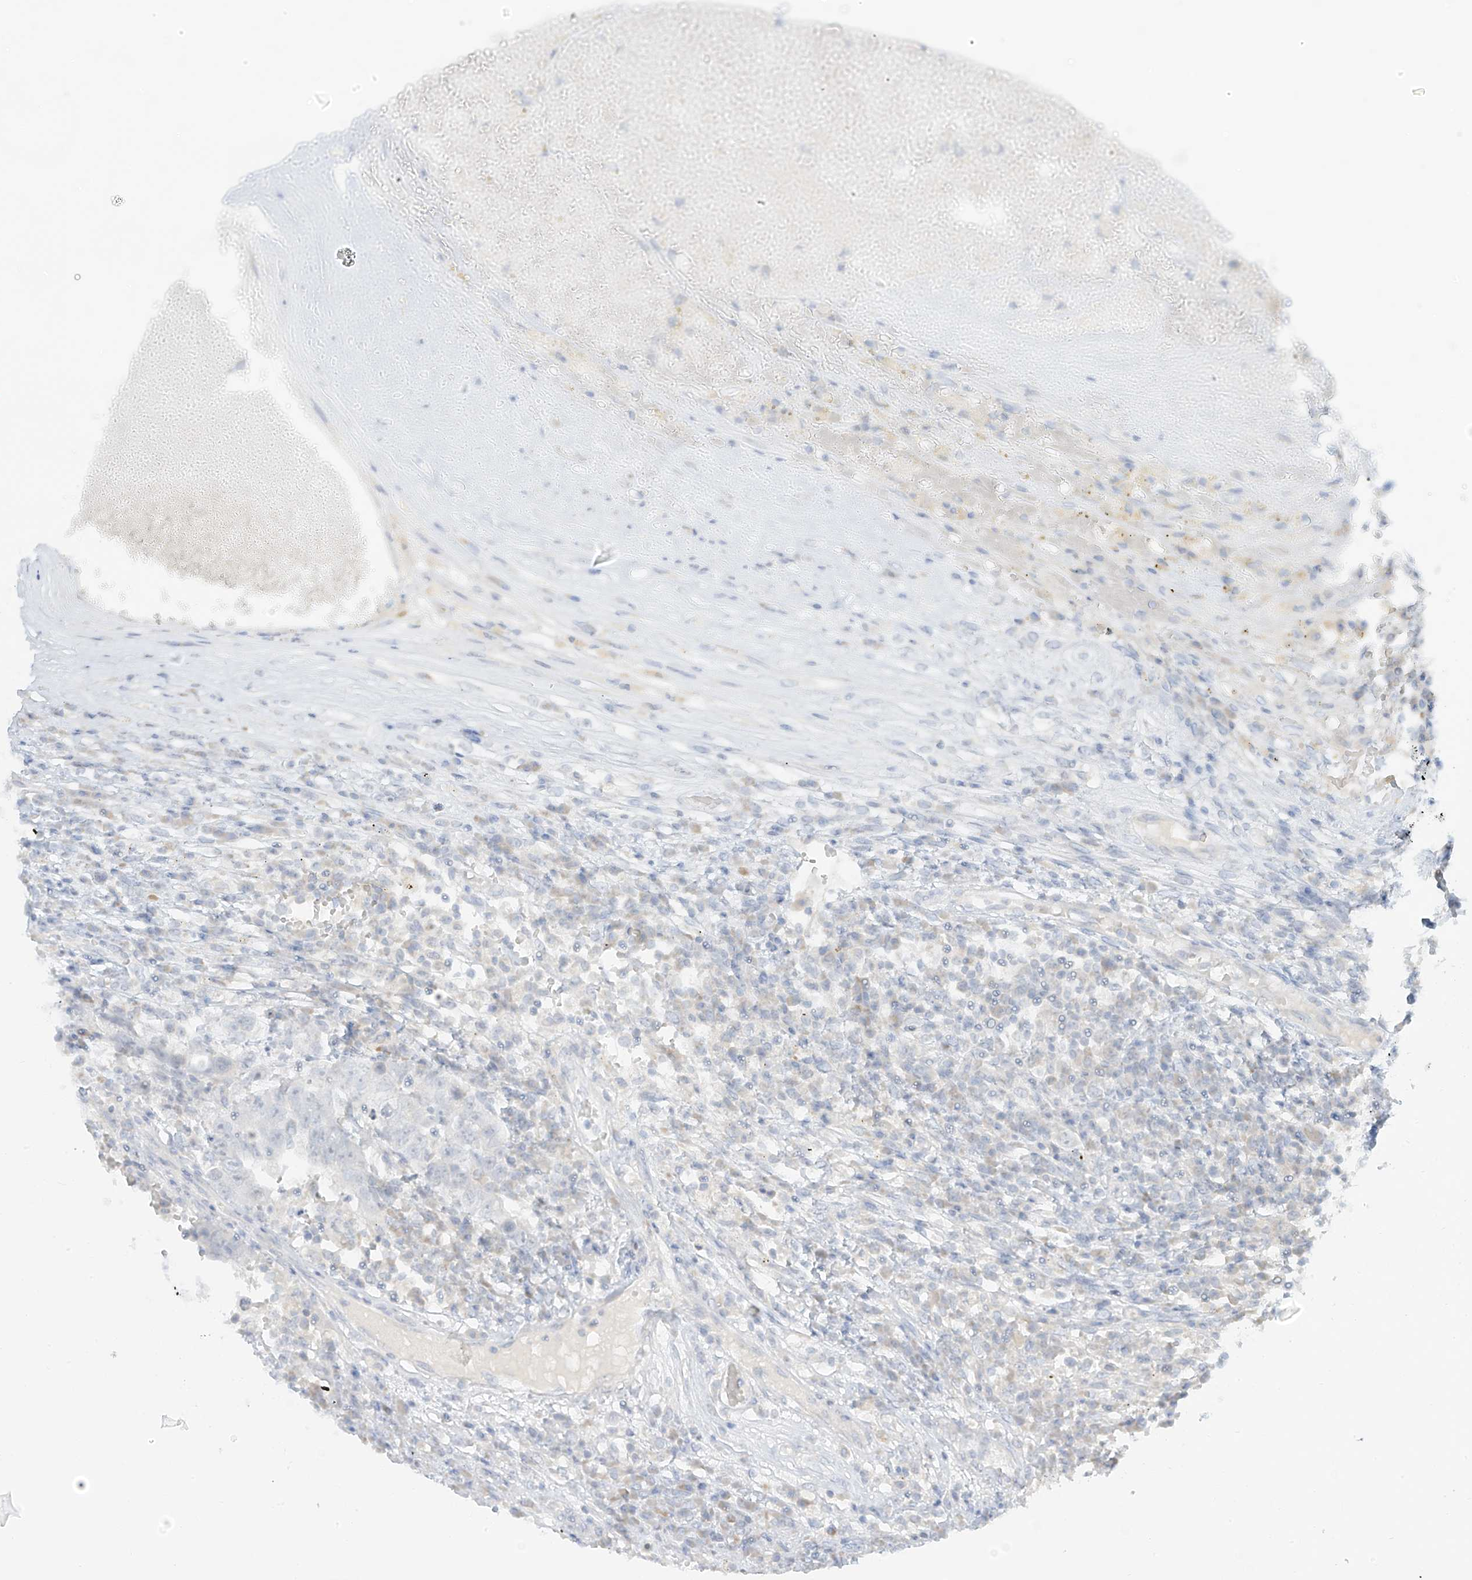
{"staining": {"intensity": "negative", "quantity": "none", "location": "none"}, "tissue": "testis cancer", "cell_type": "Tumor cells", "image_type": "cancer", "snomed": [{"axis": "morphology", "description": "Carcinoma, Embryonal, NOS"}, {"axis": "topography", "description": "Testis"}], "caption": "There is no significant positivity in tumor cells of embryonal carcinoma (testis).", "gene": "C2orf42", "patient": {"sex": "male", "age": 26}}